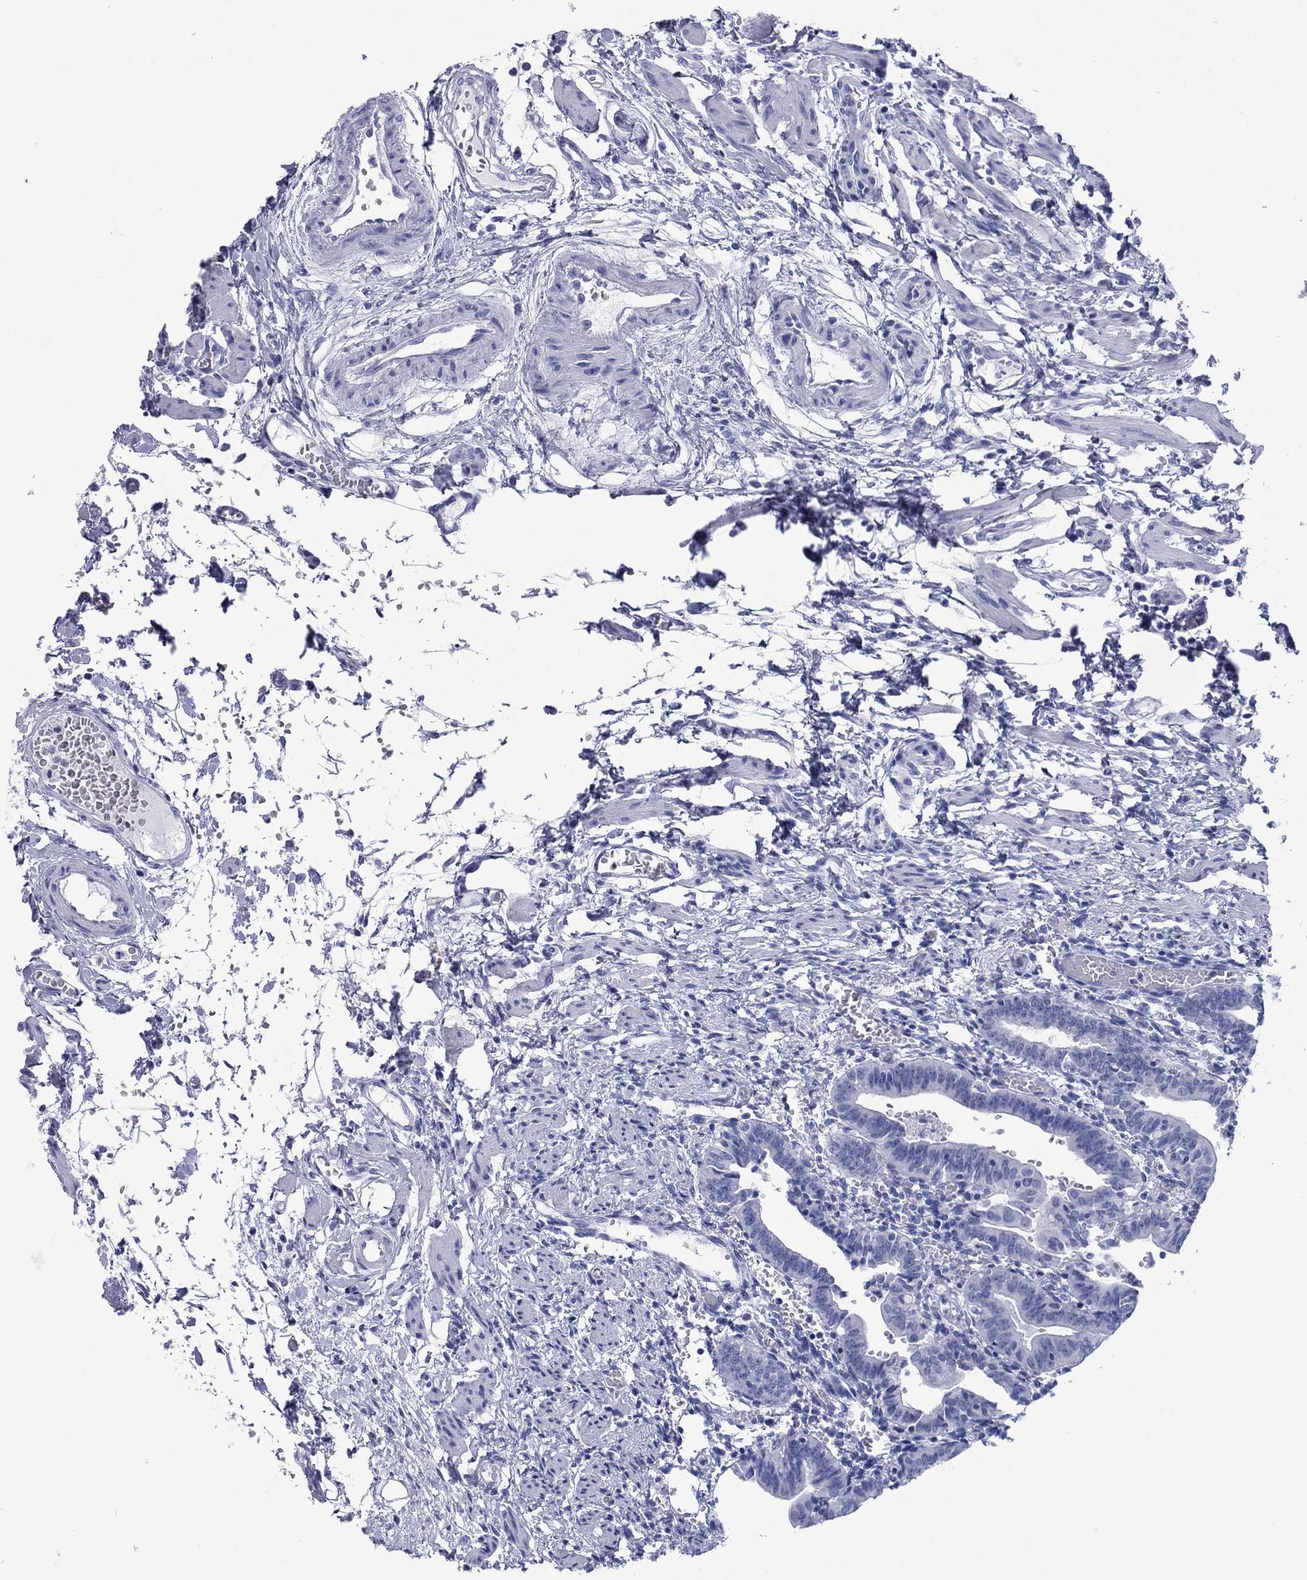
{"staining": {"intensity": "negative", "quantity": "none", "location": "none"}, "tissue": "fallopian tube", "cell_type": "Glandular cells", "image_type": "normal", "snomed": [{"axis": "morphology", "description": "Normal tissue, NOS"}, {"axis": "morphology", "description": "Carcinoma, endometroid"}, {"axis": "topography", "description": "Fallopian tube"}, {"axis": "topography", "description": "Ovary"}], "caption": "Immunohistochemistry (IHC) micrograph of normal human fallopian tube stained for a protein (brown), which displays no positivity in glandular cells.", "gene": "ATP4A", "patient": {"sex": "female", "age": 42}}